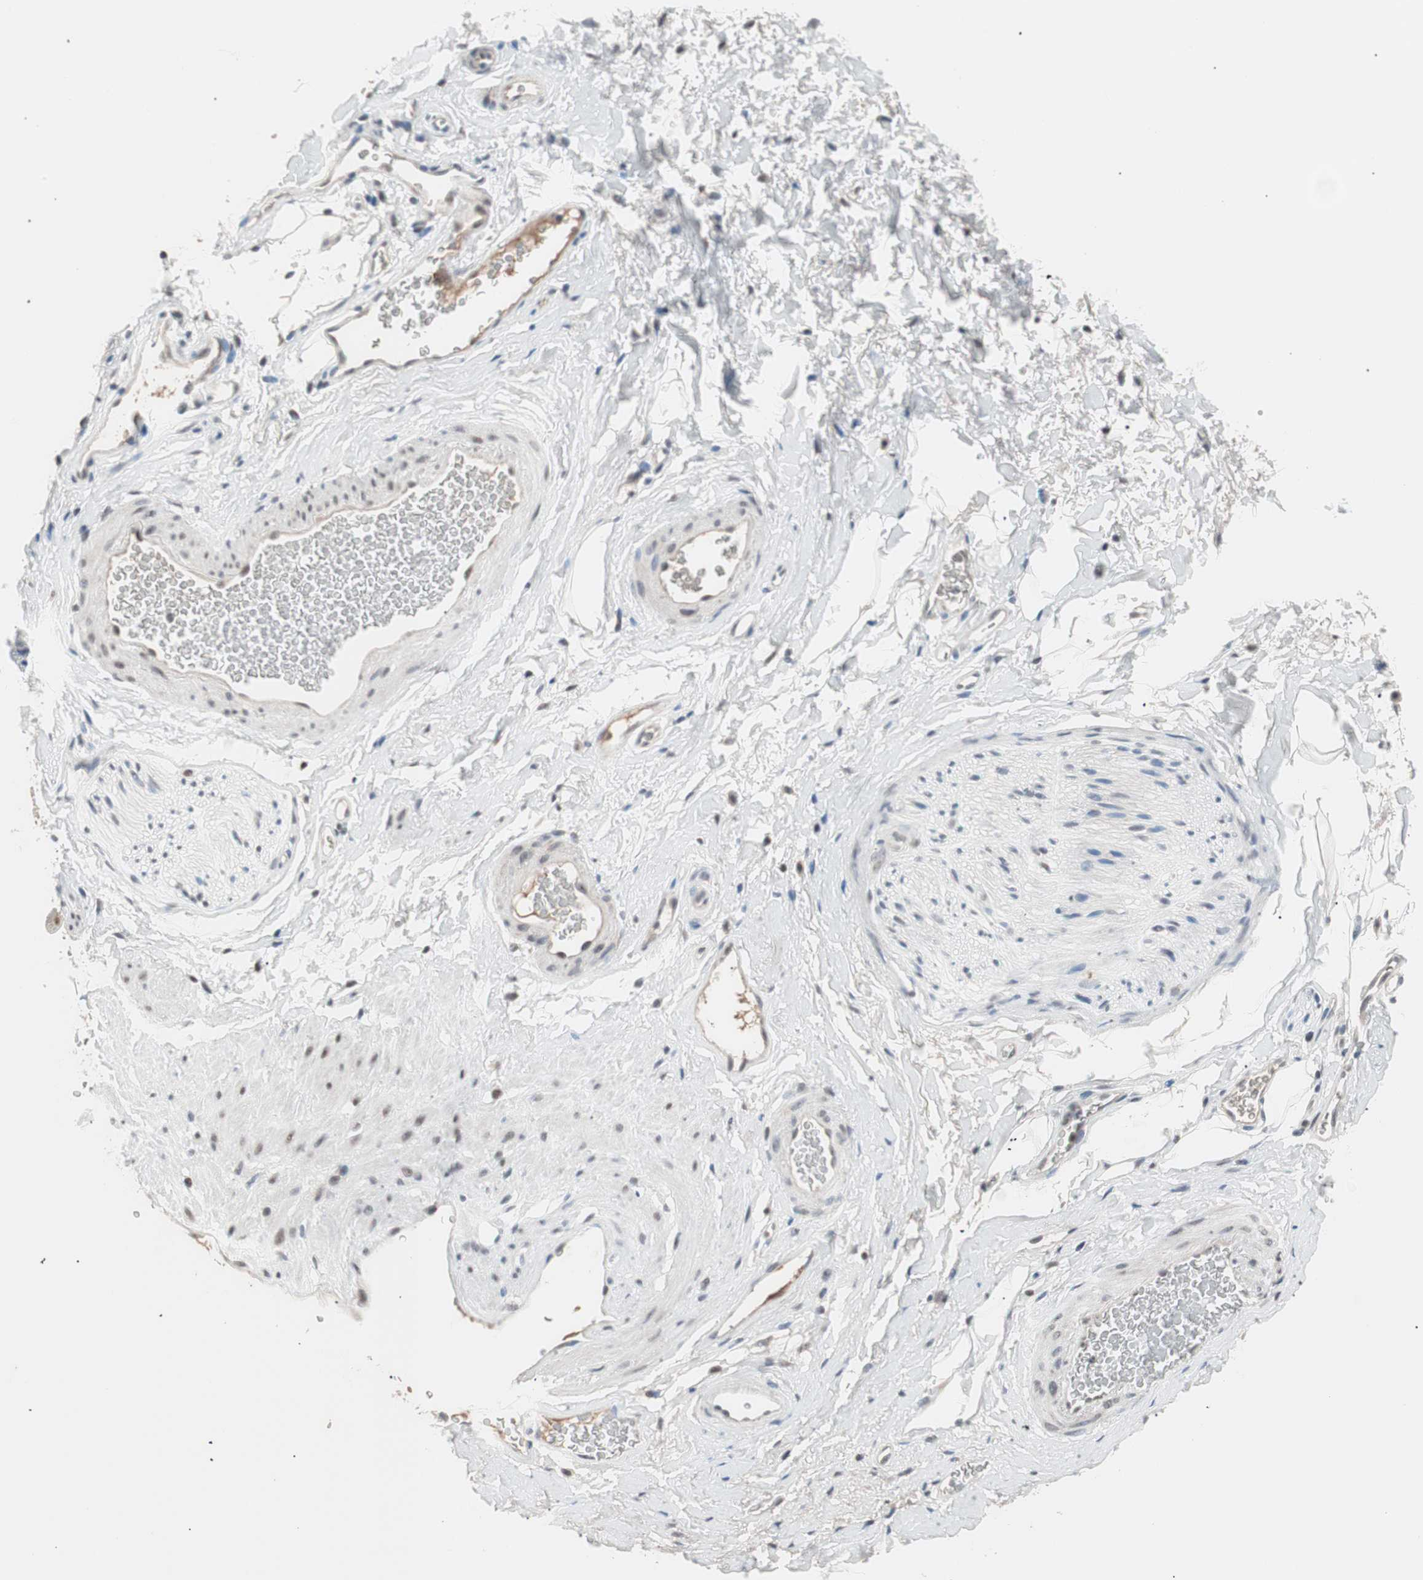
{"staining": {"intensity": "moderate", "quantity": "25%-75%", "location": "nuclear"}, "tissue": "adipose tissue", "cell_type": "Adipocytes", "image_type": "normal", "snomed": [{"axis": "morphology", "description": "Normal tissue, NOS"}, {"axis": "topography", "description": "Soft tissue"}, {"axis": "topography", "description": "Peripheral nerve tissue"}], "caption": "IHC photomicrograph of unremarkable adipose tissue: adipose tissue stained using IHC reveals medium levels of moderate protein expression localized specifically in the nuclear of adipocytes, appearing as a nuclear brown color.", "gene": "LIG3", "patient": {"sex": "female", "age": 71}}